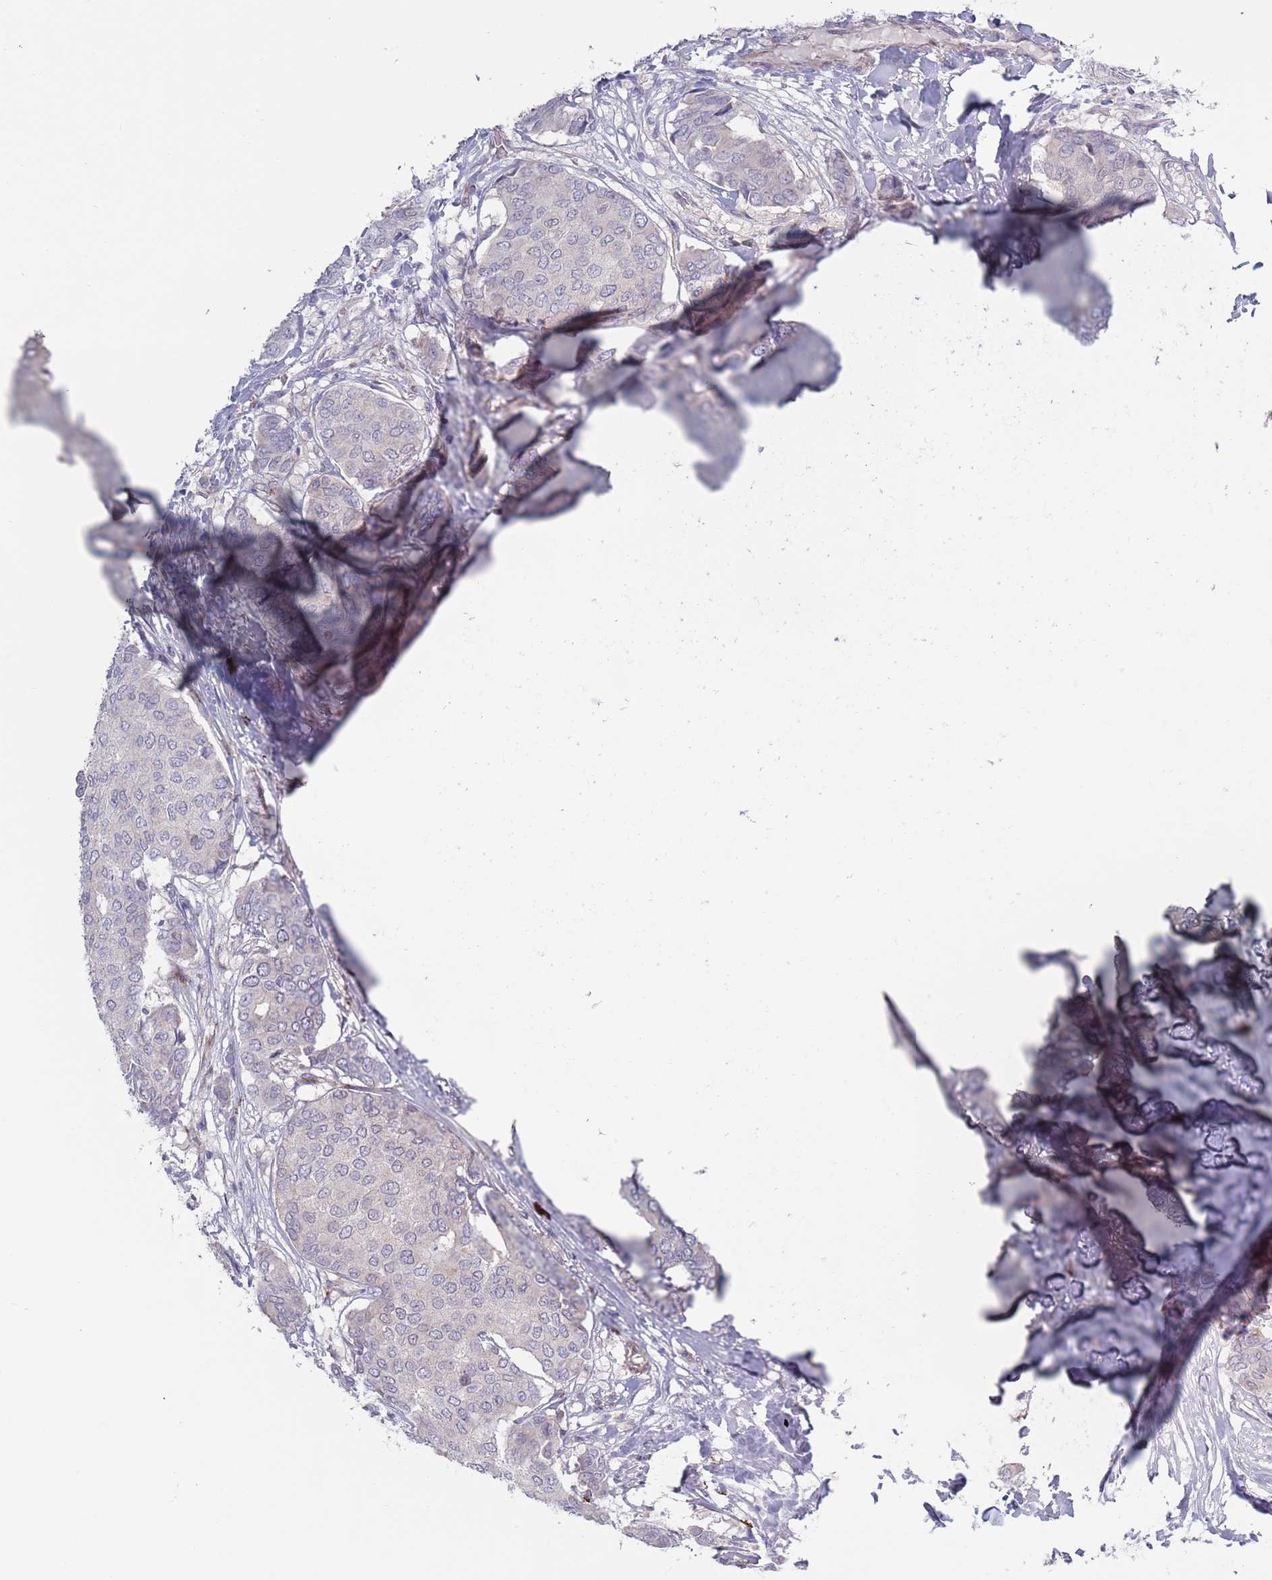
{"staining": {"intensity": "negative", "quantity": "none", "location": "none"}, "tissue": "breast cancer", "cell_type": "Tumor cells", "image_type": "cancer", "snomed": [{"axis": "morphology", "description": "Duct carcinoma"}, {"axis": "topography", "description": "Breast"}], "caption": "There is no significant positivity in tumor cells of breast cancer.", "gene": "TYW1", "patient": {"sex": "female", "age": 75}}